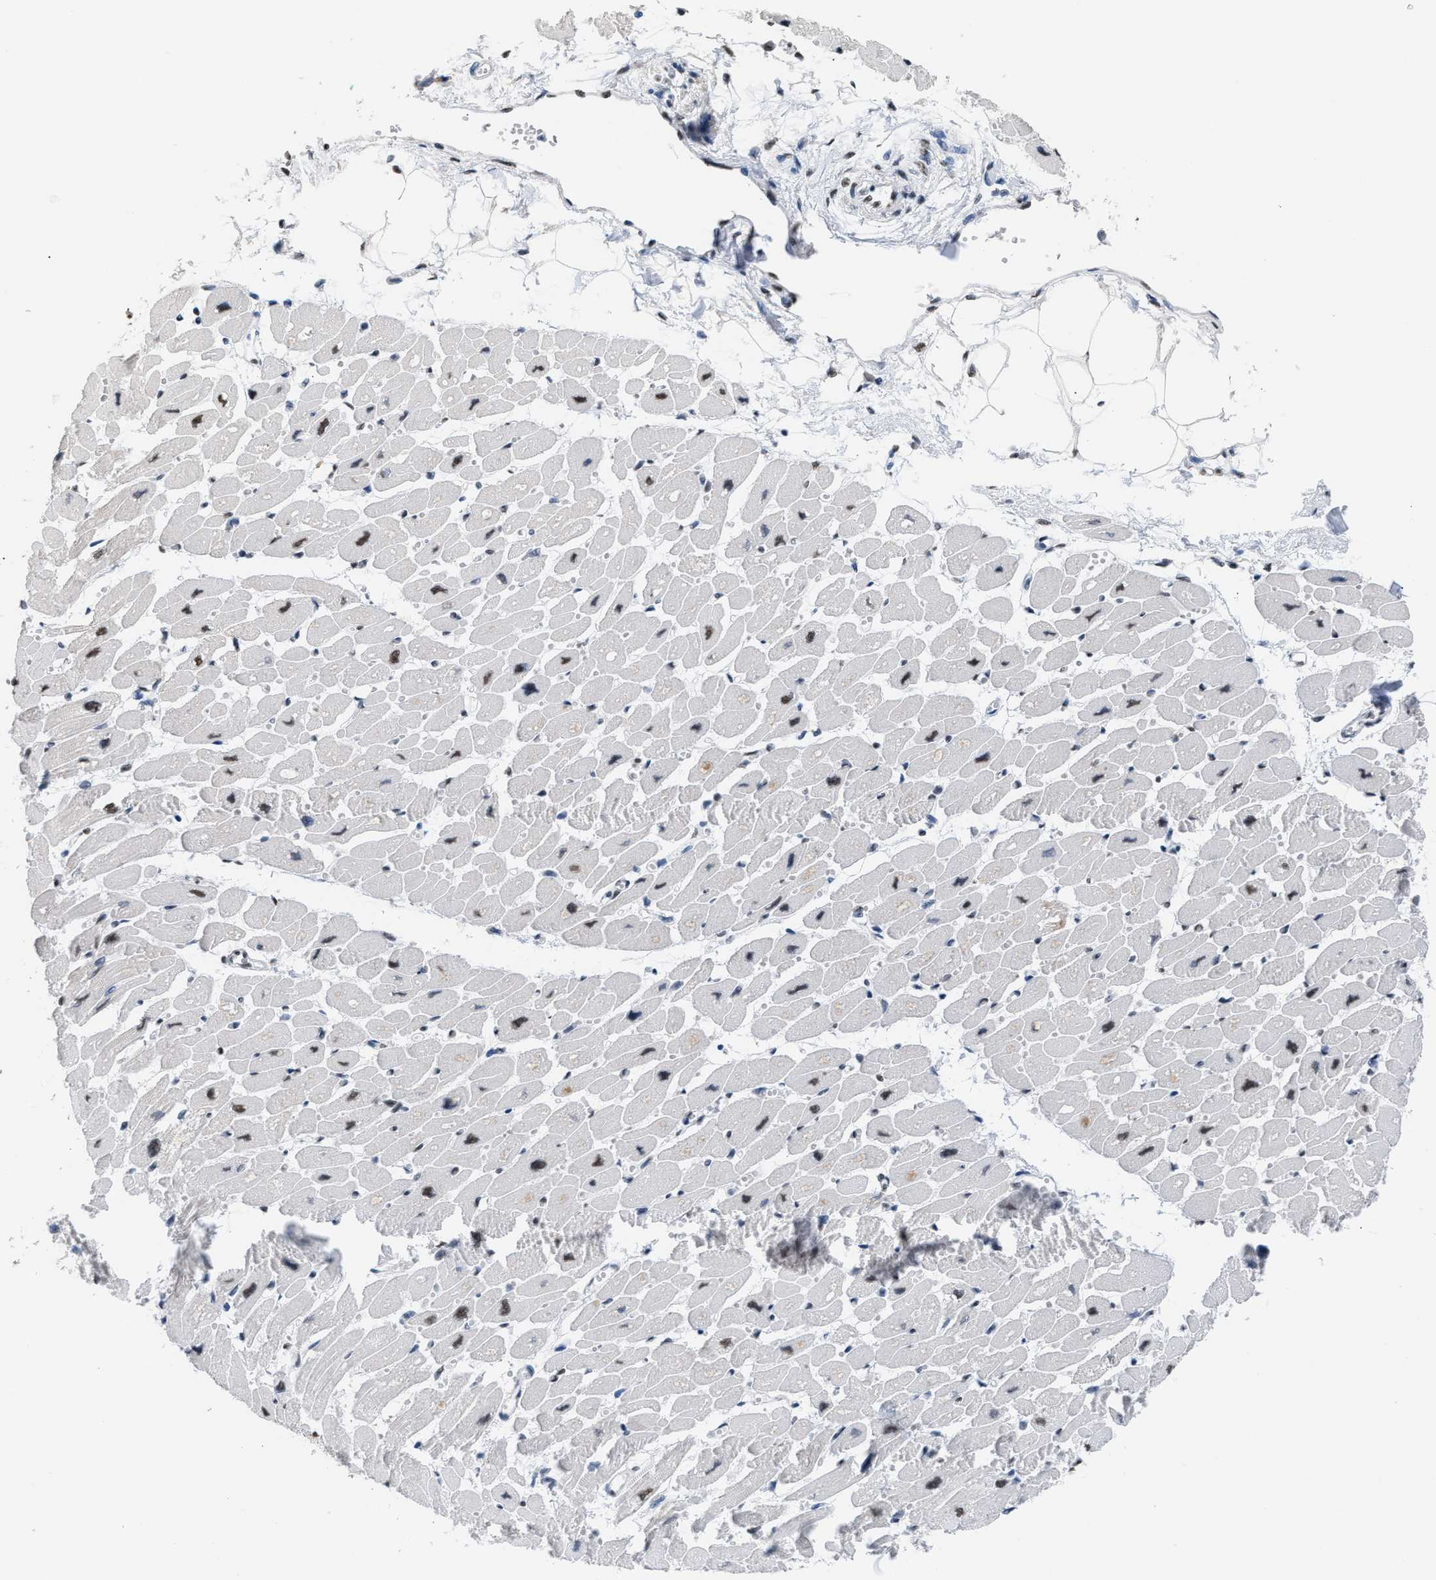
{"staining": {"intensity": "moderate", "quantity": "25%-75%", "location": "nuclear"}, "tissue": "heart muscle", "cell_type": "Cardiomyocytes", "image_type": "normal", "snomed": [{"axis": "morphology", "description": "Normal tissue, NOS"}, {"axis": "topography", "description": "Heart"}], "caption": "Cardiomyocytes display medium levels of moderate nuclear staining in about 25%-75% of cells in normal human heart muscle.", "gene": "CCAR2", "patient": {"sex": "female", "age": 54}}